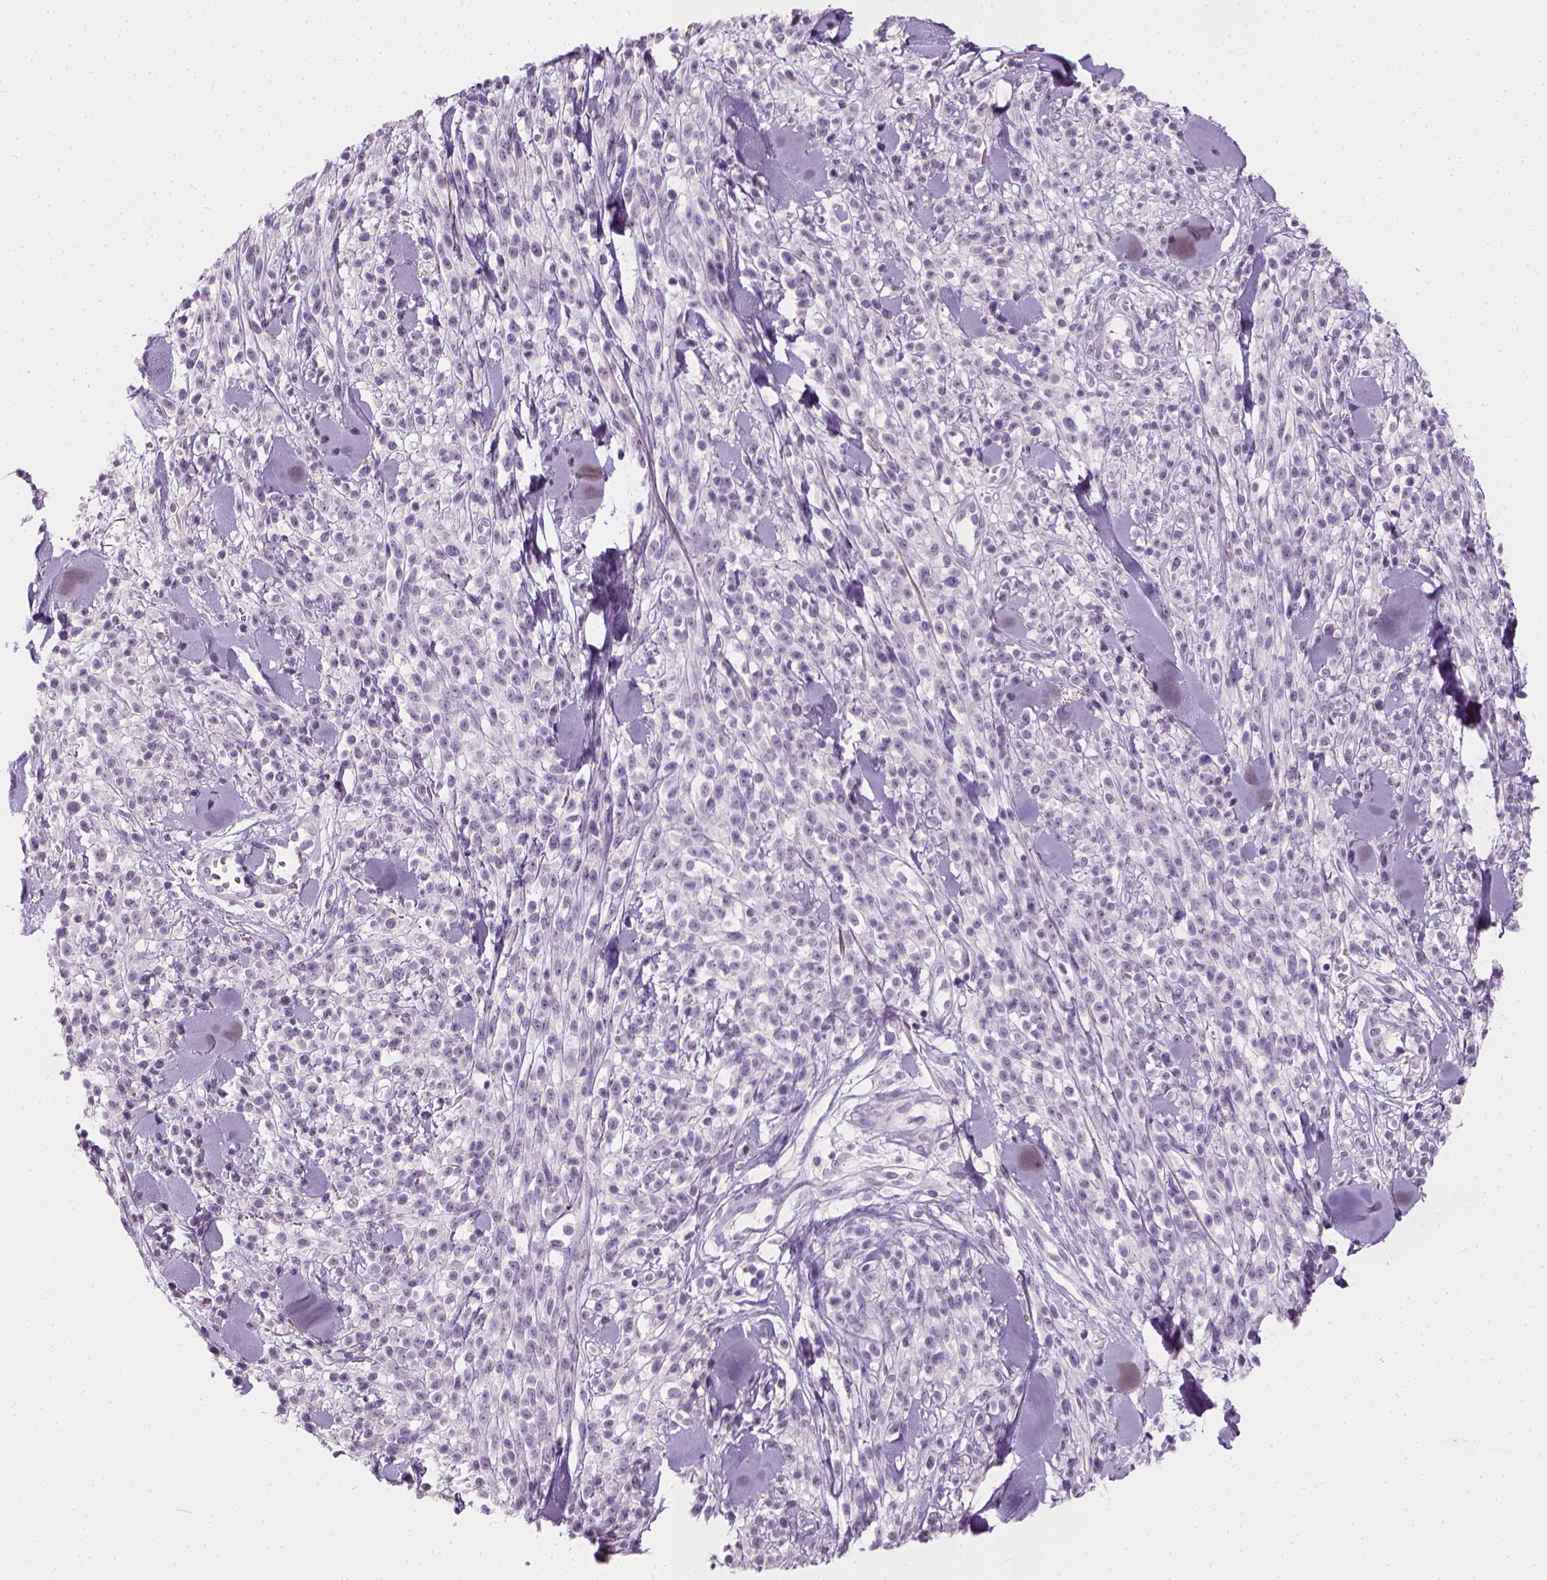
{"staining": {"intensity": "negative", "quantity": "none", "location": "none"}, "tissue": "melanoma", "cell_type": "Tumor cells", "image_type": "cancer", "snomed": [{"axis": "morphology", "description": "Malignant melanoma, NOS"}, {"axis": "topography", "description": "Skin"}, {"axis": "topography", "description": "Skin of trunk"}], "caption": "DAB (3,3'-diaminobenzidine) immunohistochemical staining of melanoma reveals no significant staining in tumor cells. (DAB (3,3'-diaminobenzidine) immunohistochemistry (IHC) with hematoxylin counter stain).", "gene": "TH", "patient": {"sex": "male", "age": 74}}